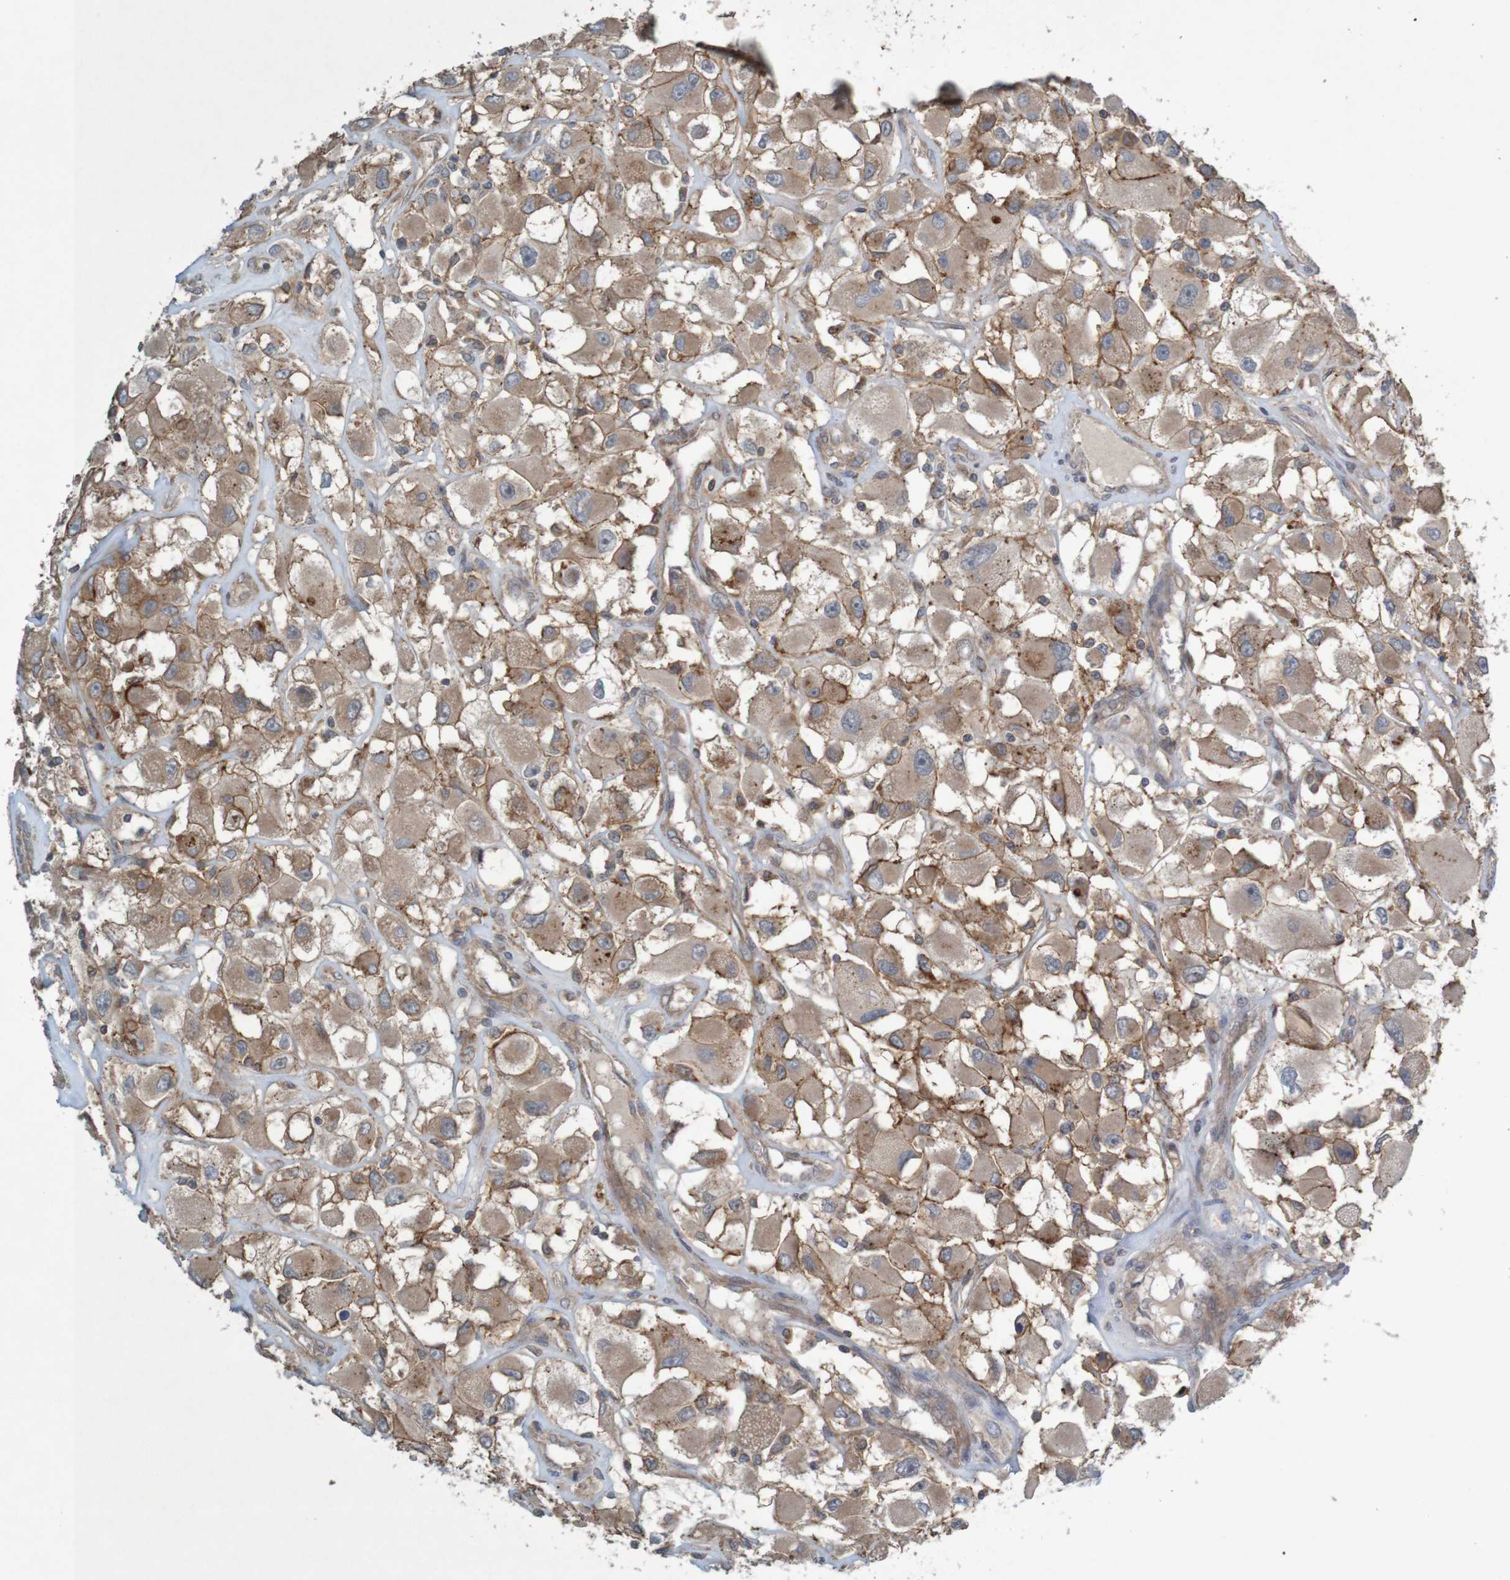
{"staining": {"intensity": "moderate", "quantity": ">75%", "location": "cytoplasmic/membranous"}, "tissue": "renal cancer", "cell_type": "Tumor cells", "image_type": "cancer", "snomed": [{"axis": "morphology", "description": "Adenocarcinoma, NOS"}, {"axis": "topography", "description": "Kidney"}], "caption": "This photomicrograph demonstrates IHC staining of human renal adenocarcinoma, with medium moderate cytoplasmic/membranous positivity in about >75% of tumor cells.", "gene": "B3GAT2", "patient": {"sex": "female", "age": 52}}